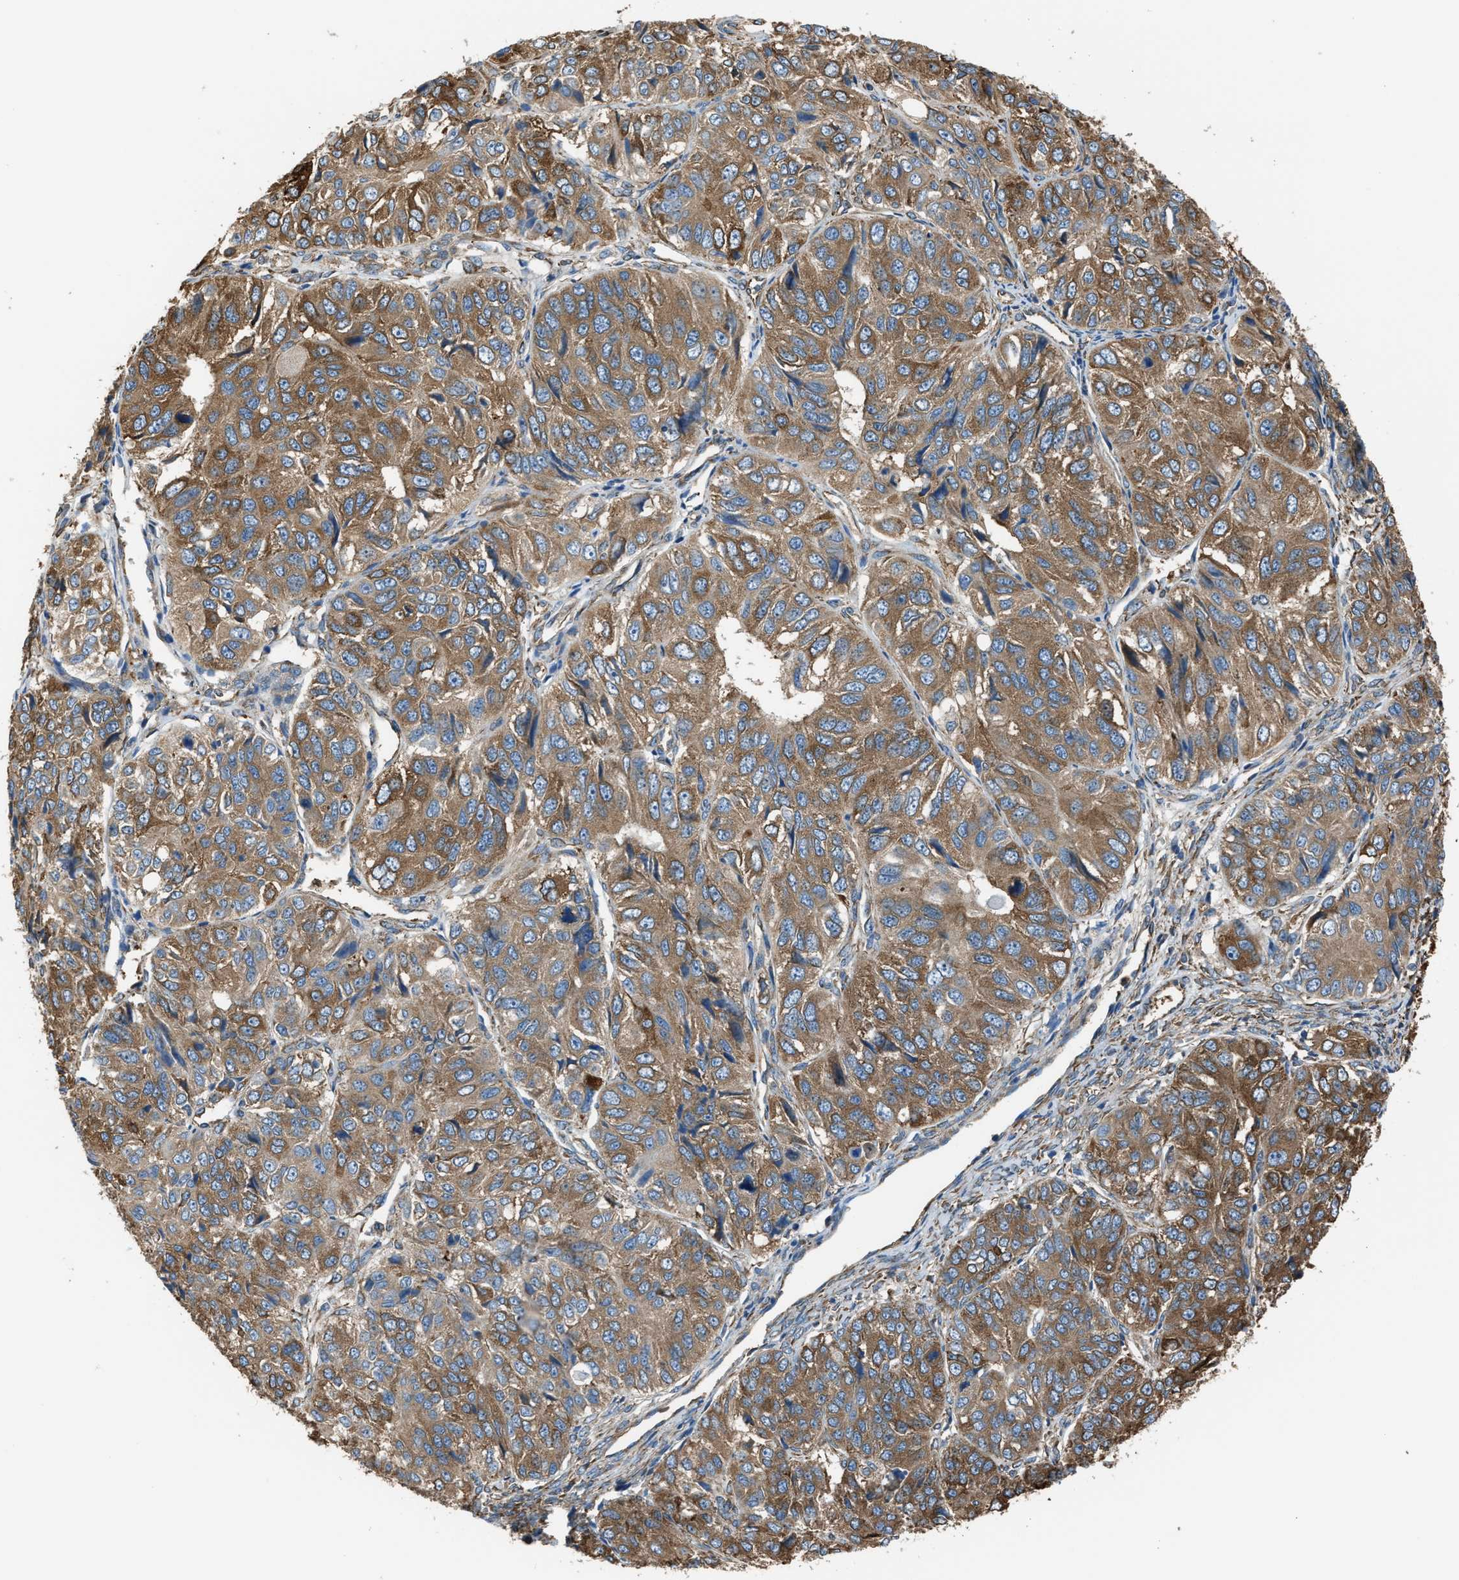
{"staining": {"intensity": "moderate", "quantity": ">75%", "location": "cytoplasmic/membranous"}, "tissue": "ovarian cancer", "cell_type": "Tumor cells", "image_type": "cancer", "snomed": [{"axis": "morphology", "description": "Carcinoma, endometroid"}, {"axis": "topography", "description": "Ovary"}], "caption": "The micrograph exhibits immunohistochemical staining of ovarian endometroid carcinoma. There is moderate cytoplasmic/membranous expression is appreciated in about >75% of tumor cells.", "gene": "TRPC1", "patient": {"sex": "female", "age": 51}}